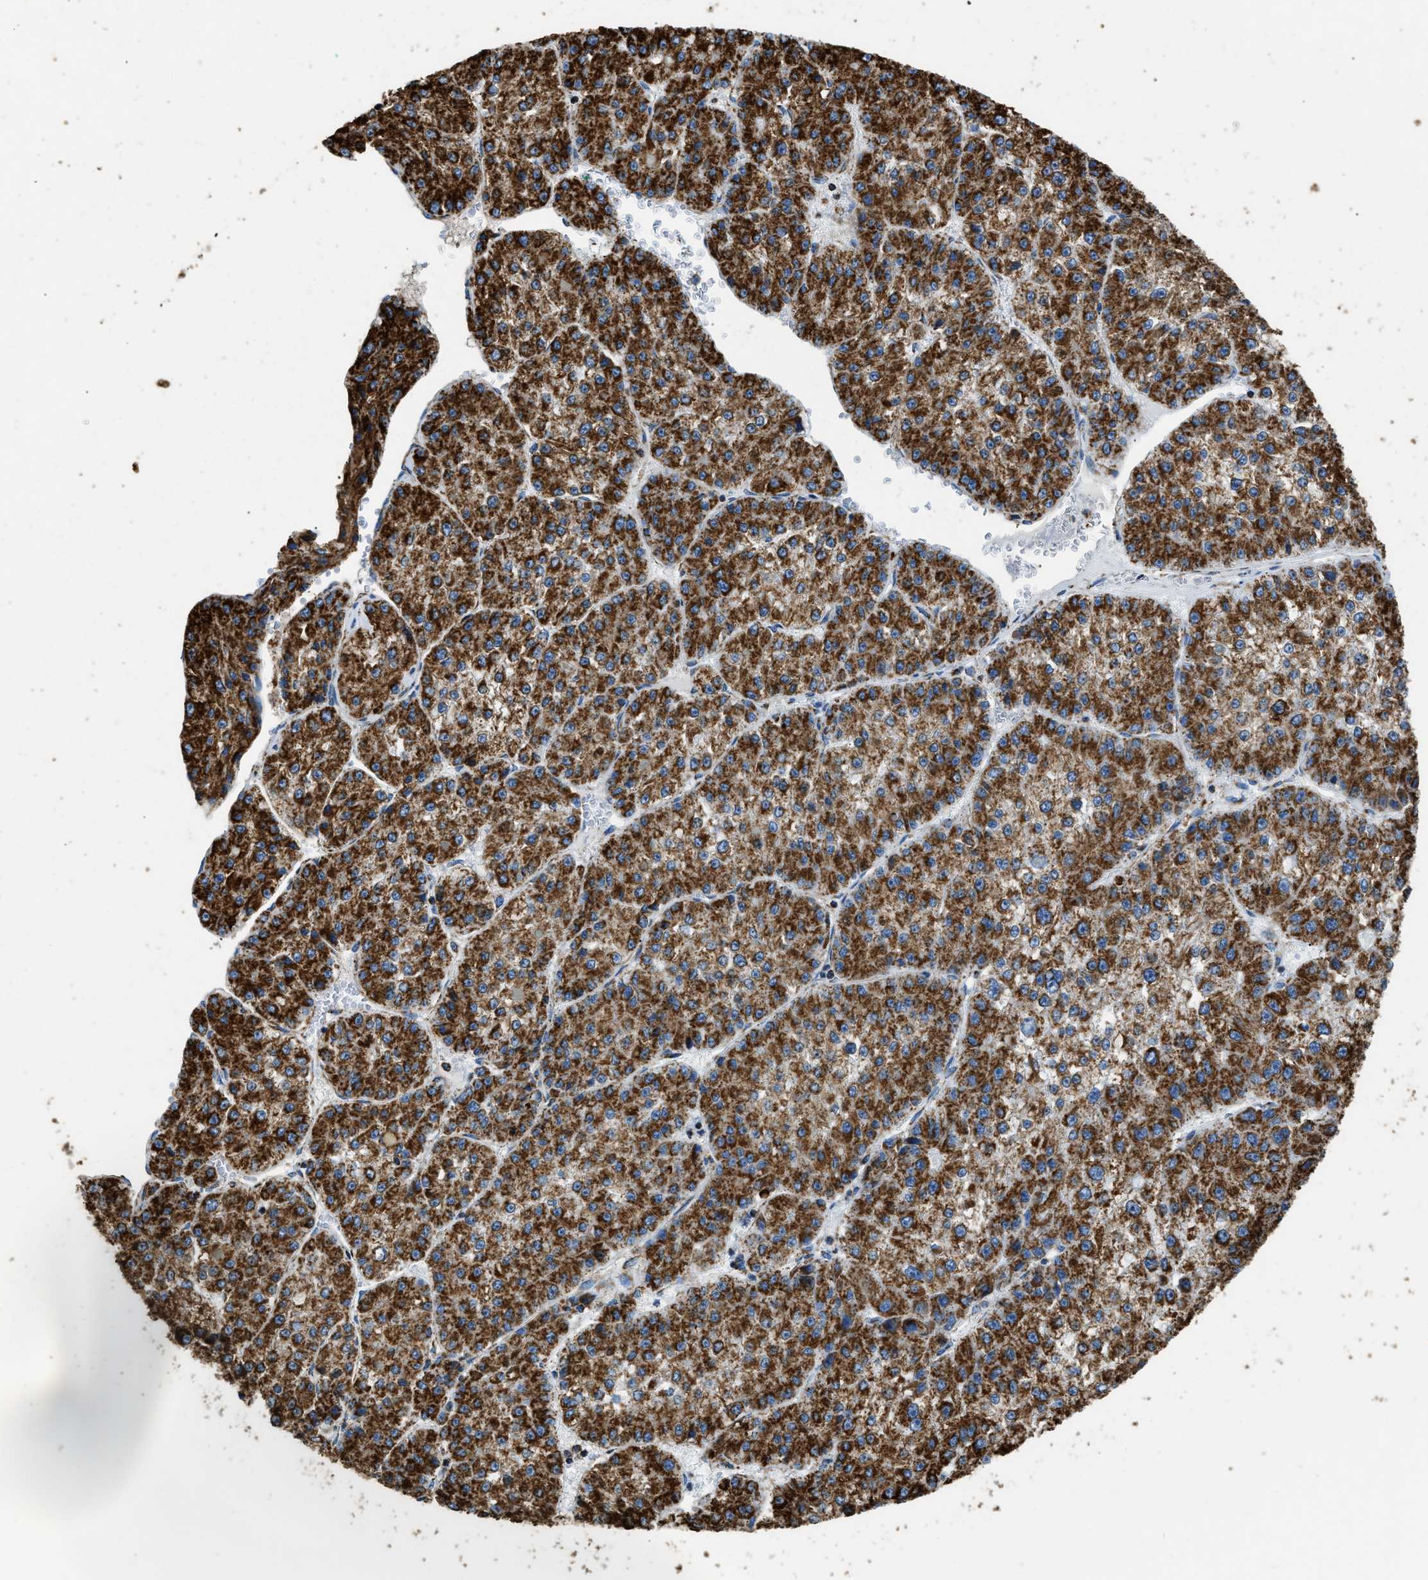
{"staining": {"intensity": "strong", "quantity": ">75%", "location": "cytoplasmic/membranous"}, "tissue": "liver cancer", "cell_type": "Tumor cells", "image_type": "cancer", "snomed": [{"axis": "morphology", "description": "Carcinoma, Hepatocellular, NOS"}, {"axis": "topography", "description": "Liver"}], "caption": "Immunohistochemistry (IHC) of human hepatocellular carcinoma (liver) exhibits high levels of strong cytoplasmic/membranous positivity in approximately >75% of tumor cells. The protein of interest is stained brown, and the nuclei are stained in blue (DAB (3,3'-diaminobenzidine) IHC with brightfield microscopy, high magnification).", "gene": "IRX6", "patient": {"sex": "female", "age": 73}}